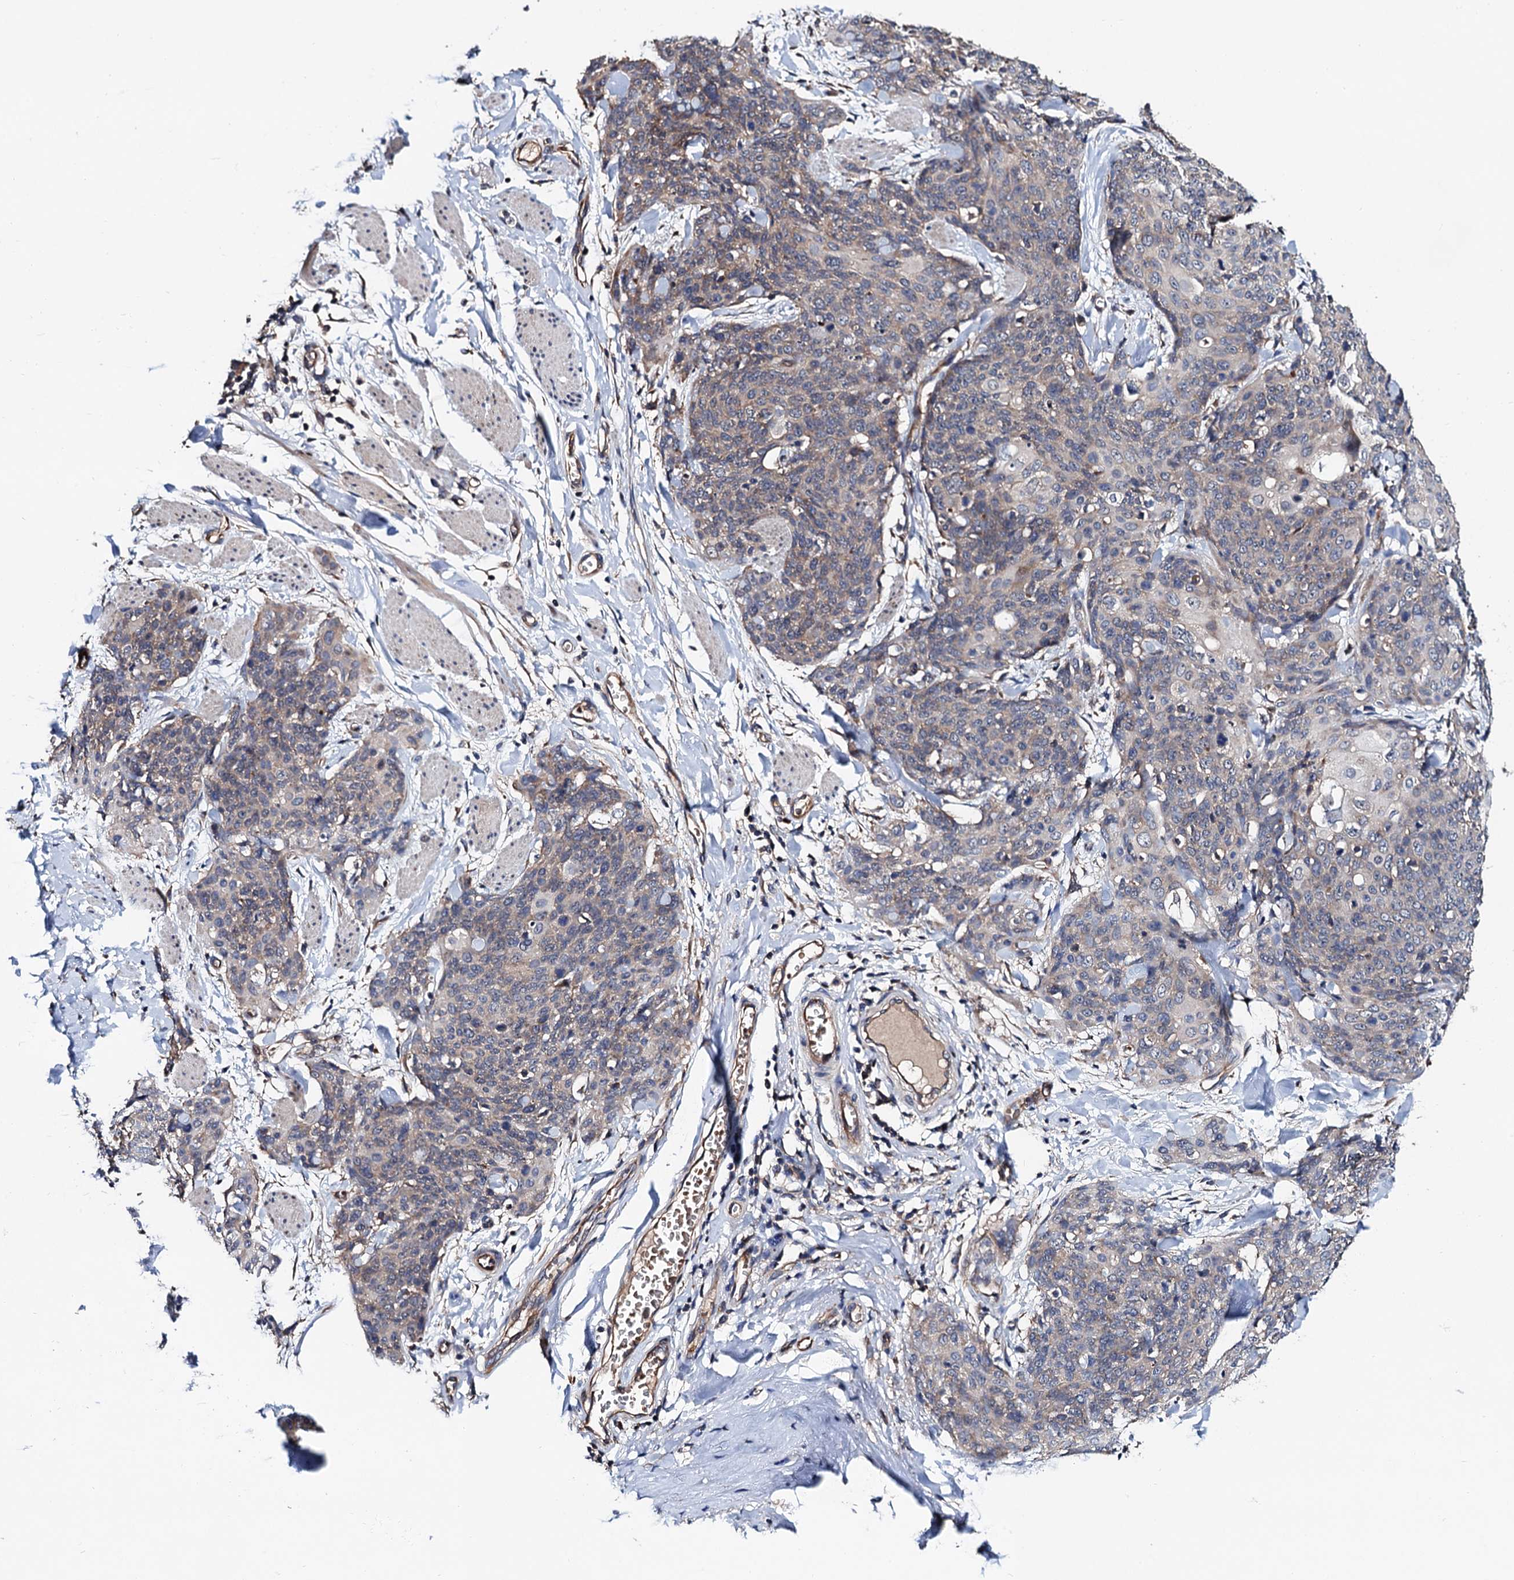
{"staining": {"intensity": "weak", "quantity": "<25%", "location": "cytoplasmic/membranous"}, "tissue": "skin cancer", "cell_type": "Tumor cells", "image_type": "cancer", "snomed": [{"axis": "morphology", "description": "Squamous cell carcinoma, NOS"}, {"axis": "topography", "description": "Skin"}, {"axis": "topography", "description": "Vulva"}], "caption": "Skin cancer was stained to show a protein in brown. There is no significant expression in tumor cells. (DAB immunohistochemistry (IHC), high magnification).", "gene": "TRMT112", "patient": {"sex": "female", "age": 85}}